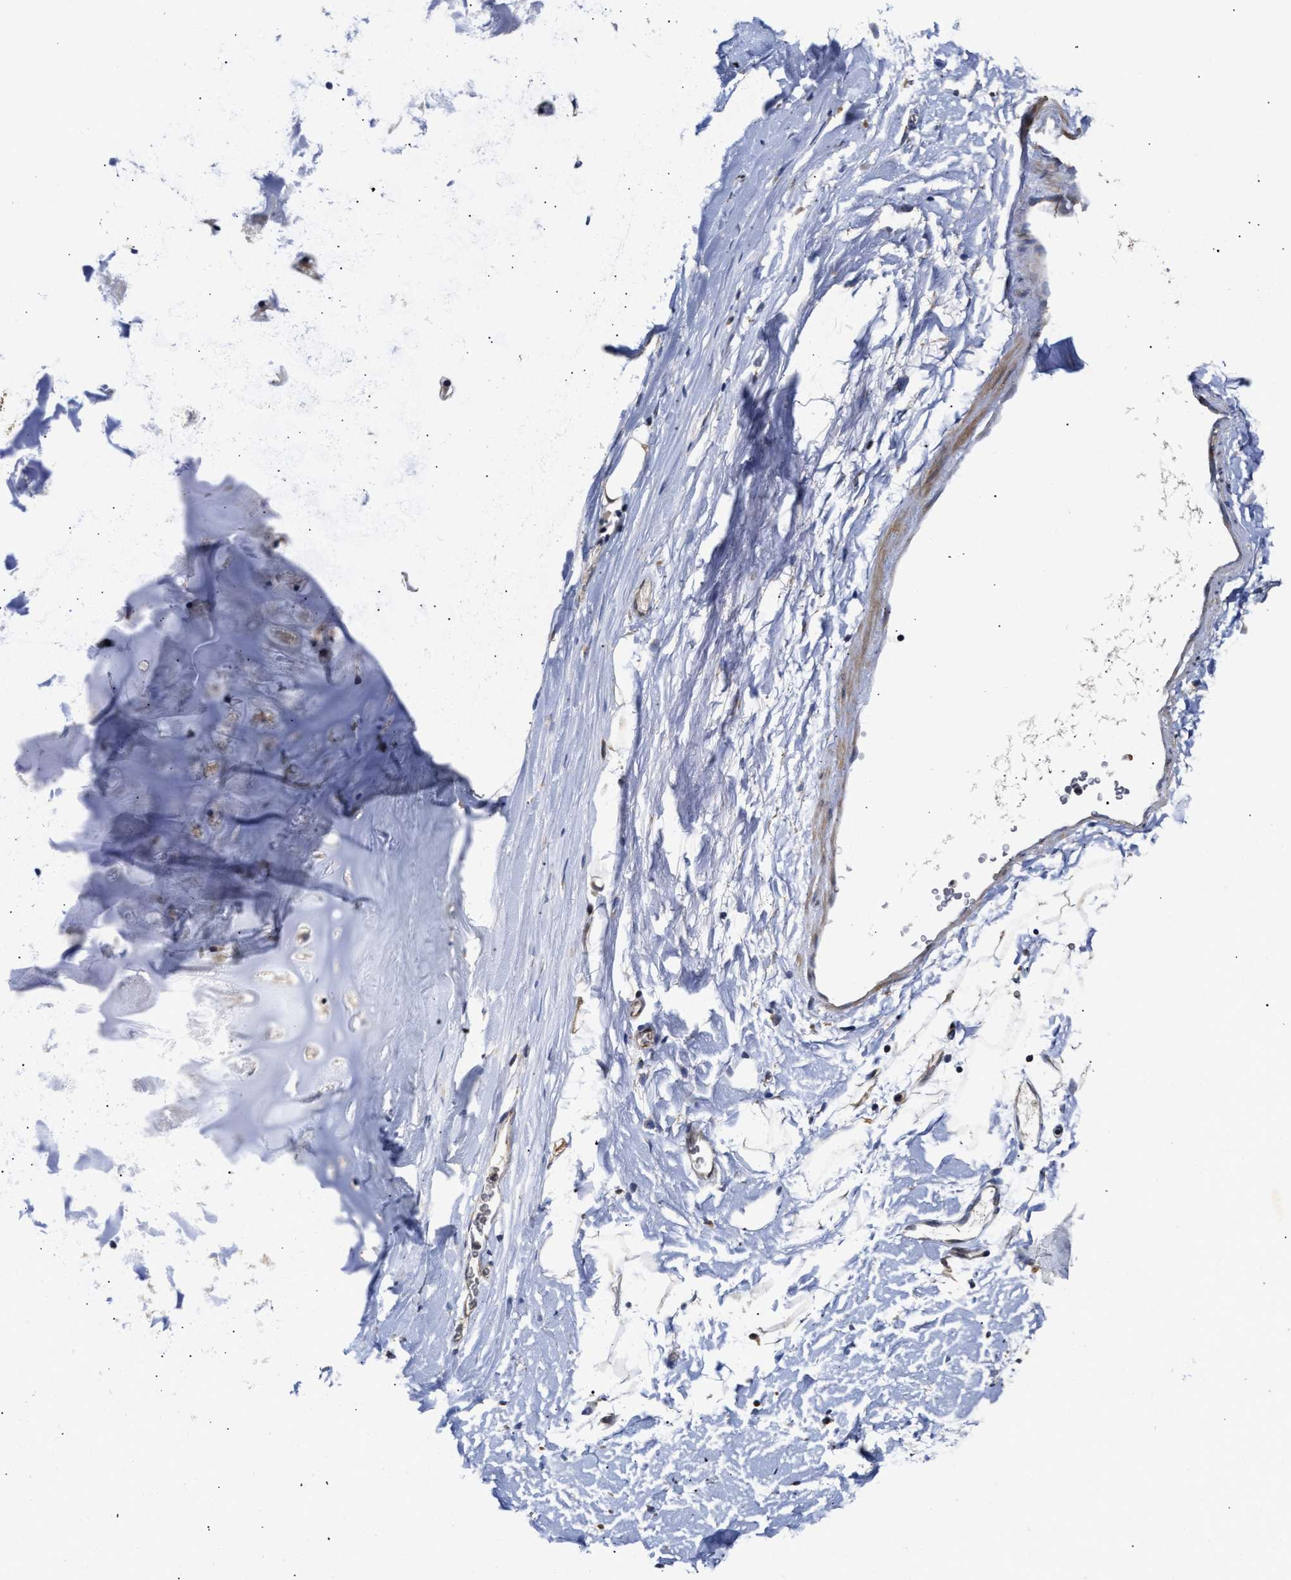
{"staining": {"intensity": "negative", "quantity": "none", "location": "none"}, "tissue": "adipose tissue", "cell_type": "Adipocytes", "image_type": "normal", "snomed": [{"axis": "morphology", "description": "Normal tissue, NOS"}, {"axis": "topography", "description": "Cartilage tissue"}, {"axis": "topography", "description": "Bronchus"}], "caption": "This is an immunohistochemistry histopathology image of benign human adipose tissue. There is no staining in adipocytes.", "gene": "MALSU1", "patient": {"sex": "female", "age": 53}}